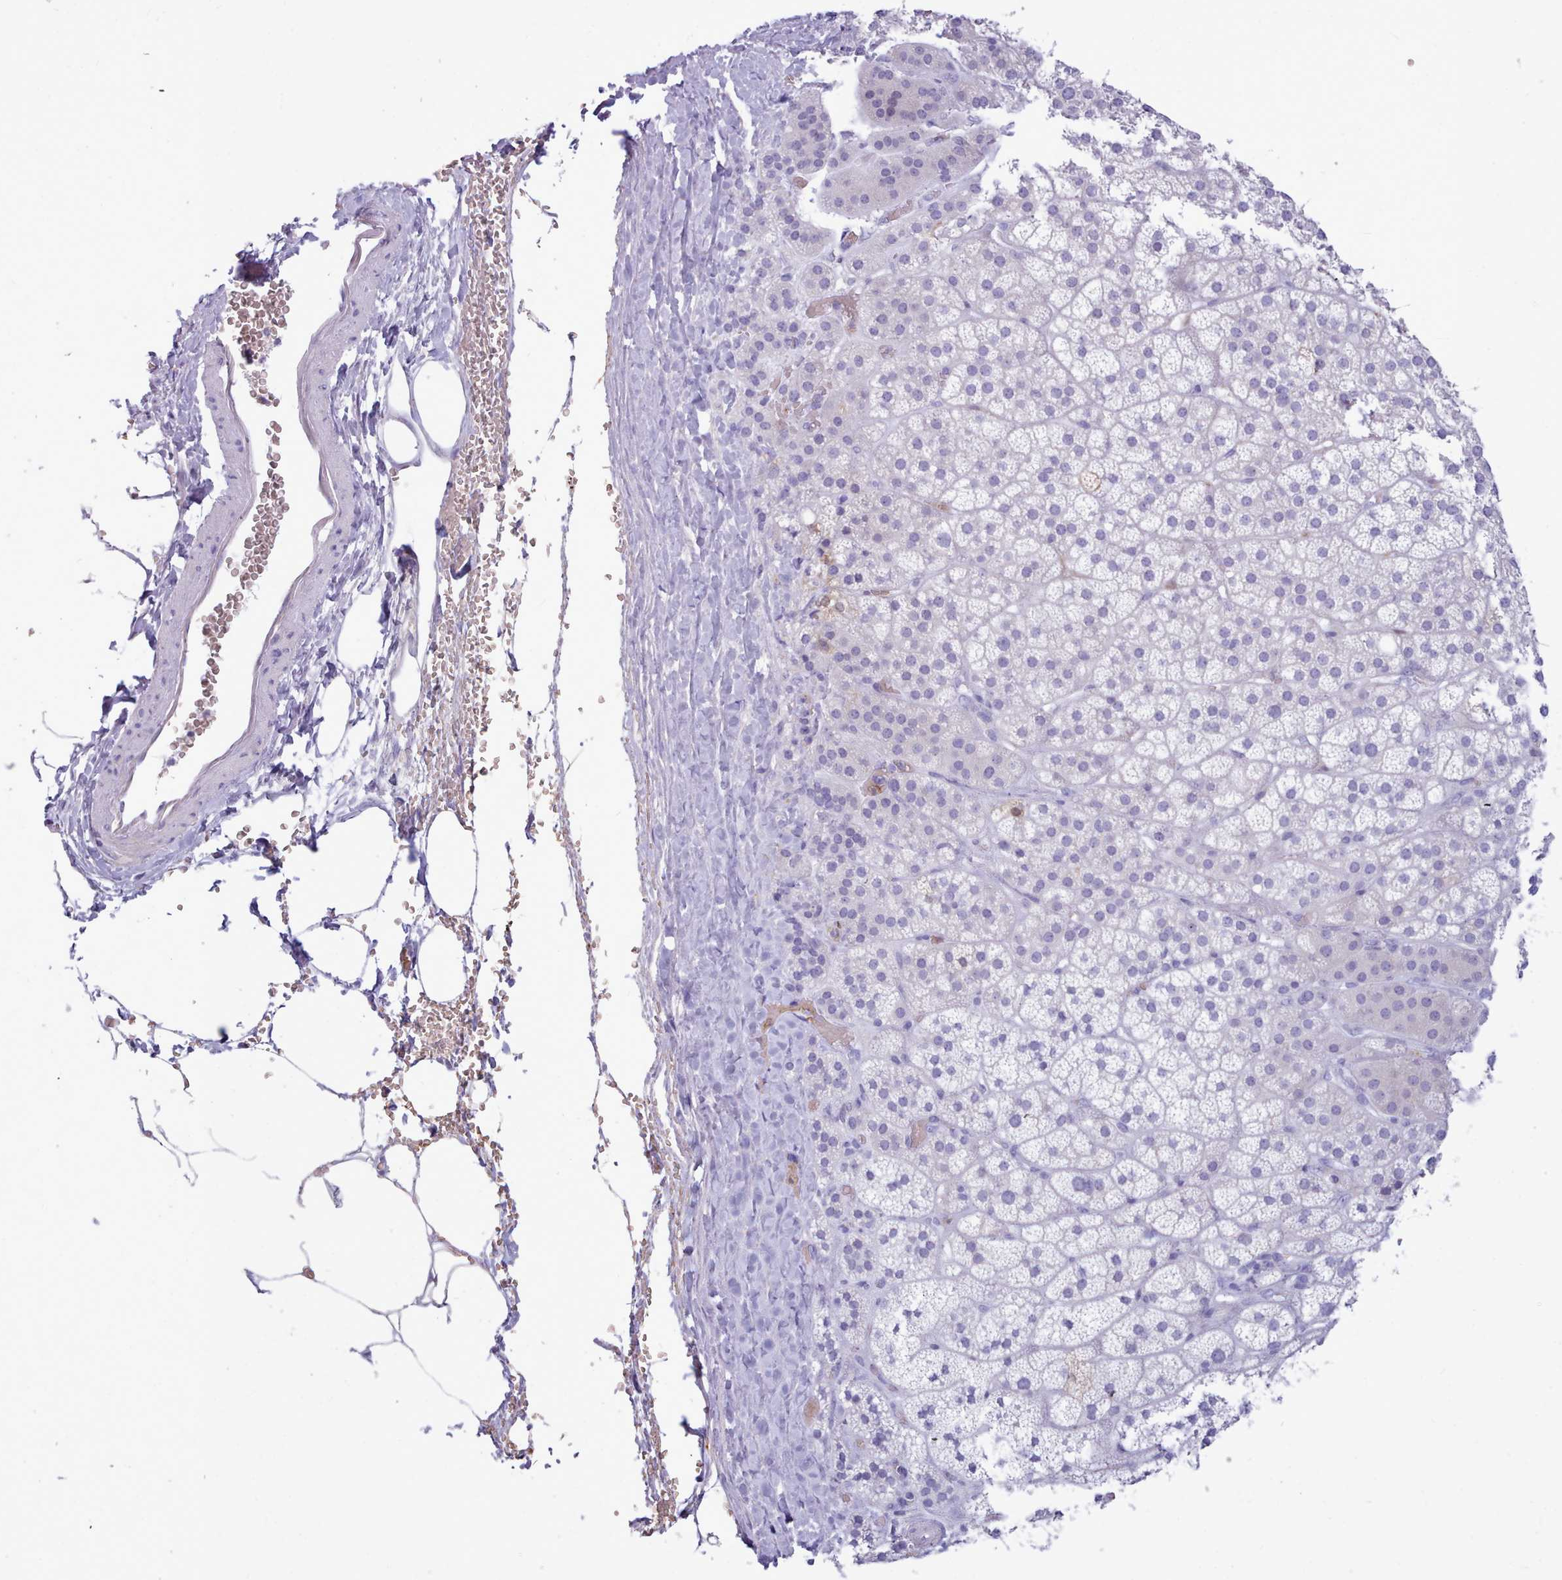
{"staining": {"intensity": "negative", "quantity": "none", "location": "none"}, "tissue": "adrenal gland", "cell_type": "Glandular cells", "image_type": "normal", "snomed": [{"axis": "morphology", "description": "Normal tissue, NOS"}, {"axis": "topography", "description": "Adrenal gland"}], "caption": "IHC image of benign adrenal gland stained for a protein (brown), which shows no expression in glandular cells. Brightfield microscopy of IHC stained with DAB (brown) and hematoxylin (blue), captured at high magnification.", "gene": "NKX1", "patient": {"sex": "female", "age": 70}}